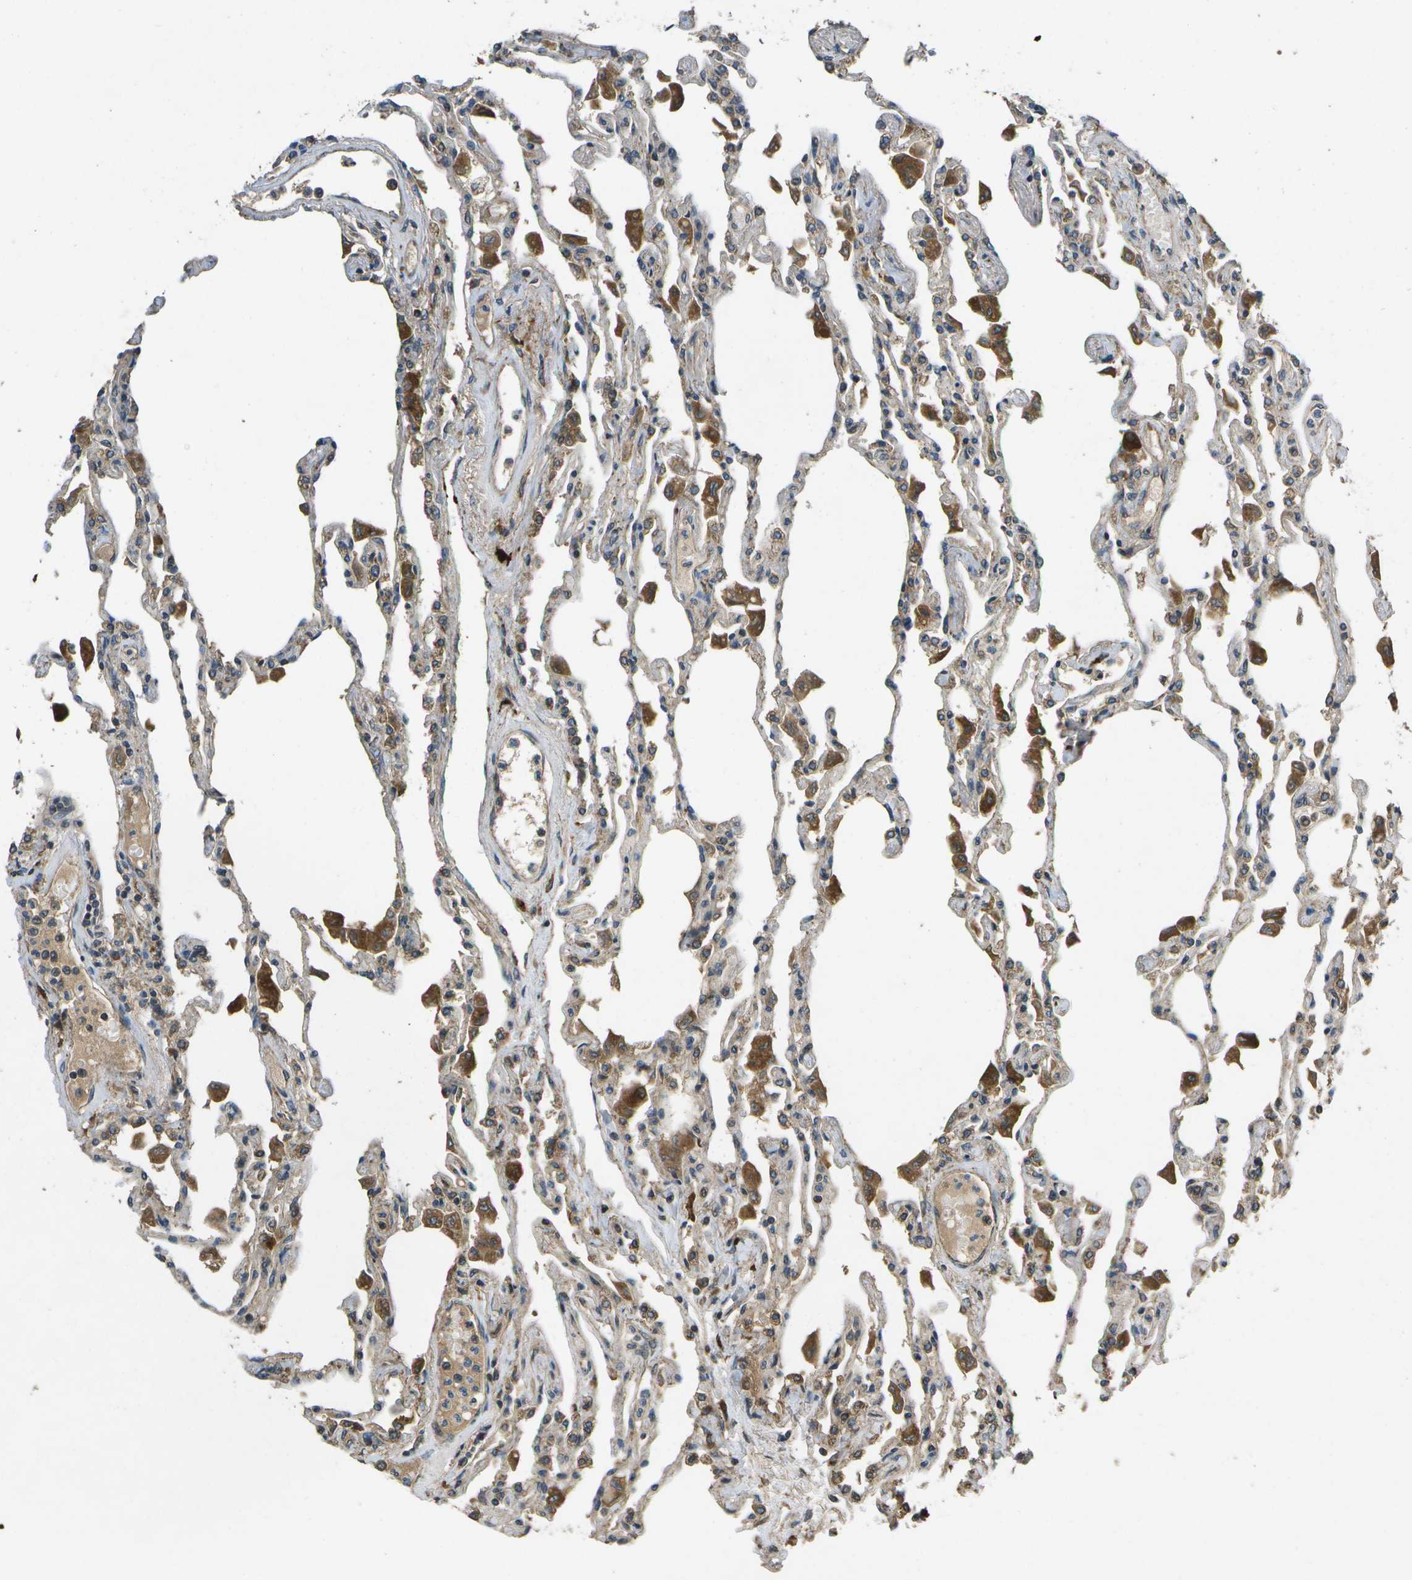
{"staining": {"intensity": "moderate", "quantity": "25%-75%", "location": "cytoplasmic/membranous"}, "tissue": "lung", "cell_type": "Alveolar cells", "image_type": "normal", "snomed": [{"axis": "morphology", "description": "Normal tissue, NOS"}, {"axis": "topography", "description": "Bronchus"}, {"axis": "topography", "description": "Lung"}], "caption": "High-magnification brightfield microscopy of unremarkable lung stained with DAB (brown) and counterstained with hematoxylin (blue). alveolar cells exhibit moderate cytoplasmic/membranous expression is present in approximately25%-75% of cells.", "gene": "HFE", "patient": {"sex": "female", "age": 49}}